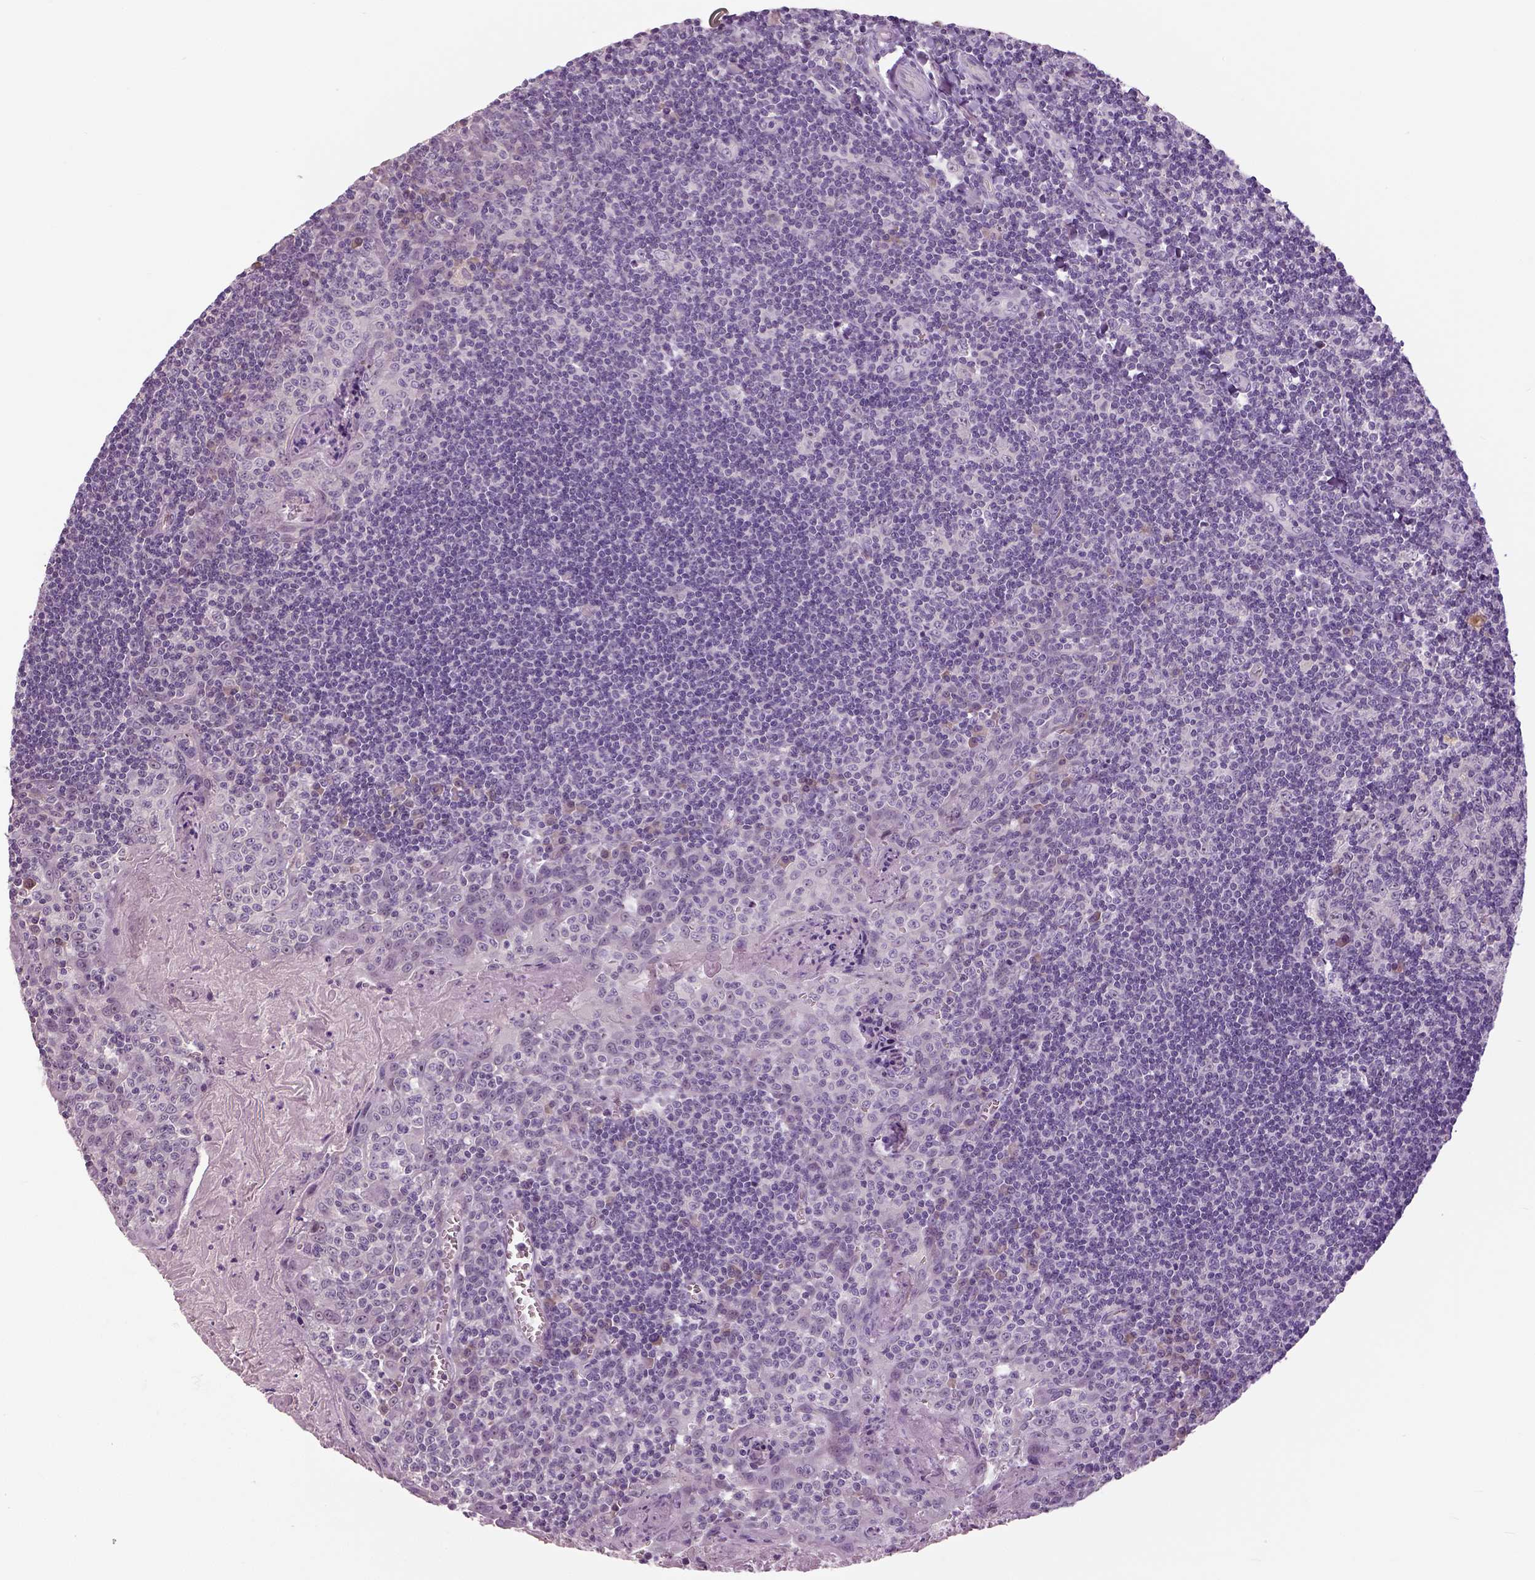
{"staining": {"intensity": "negative", "quantity": "none", "location": "none"}, "tissue": "tonsil", "cell_type": "Germinal center cells", "image_type": "normal", "snomed": [{"axis": "morphology", "description": "Normal tissue, NOS"}, {"axis": "morphology", "description": "Inflammation, NOS"}, {"axis": "topography", "description": "Tonsil"}], "caption": "Immunohistochemical staining of normal human tonsil demonstrates no significant staining in germinal center cells.", "gene": "NECAB1", "patient": {"sex": "female", "age": 31}}